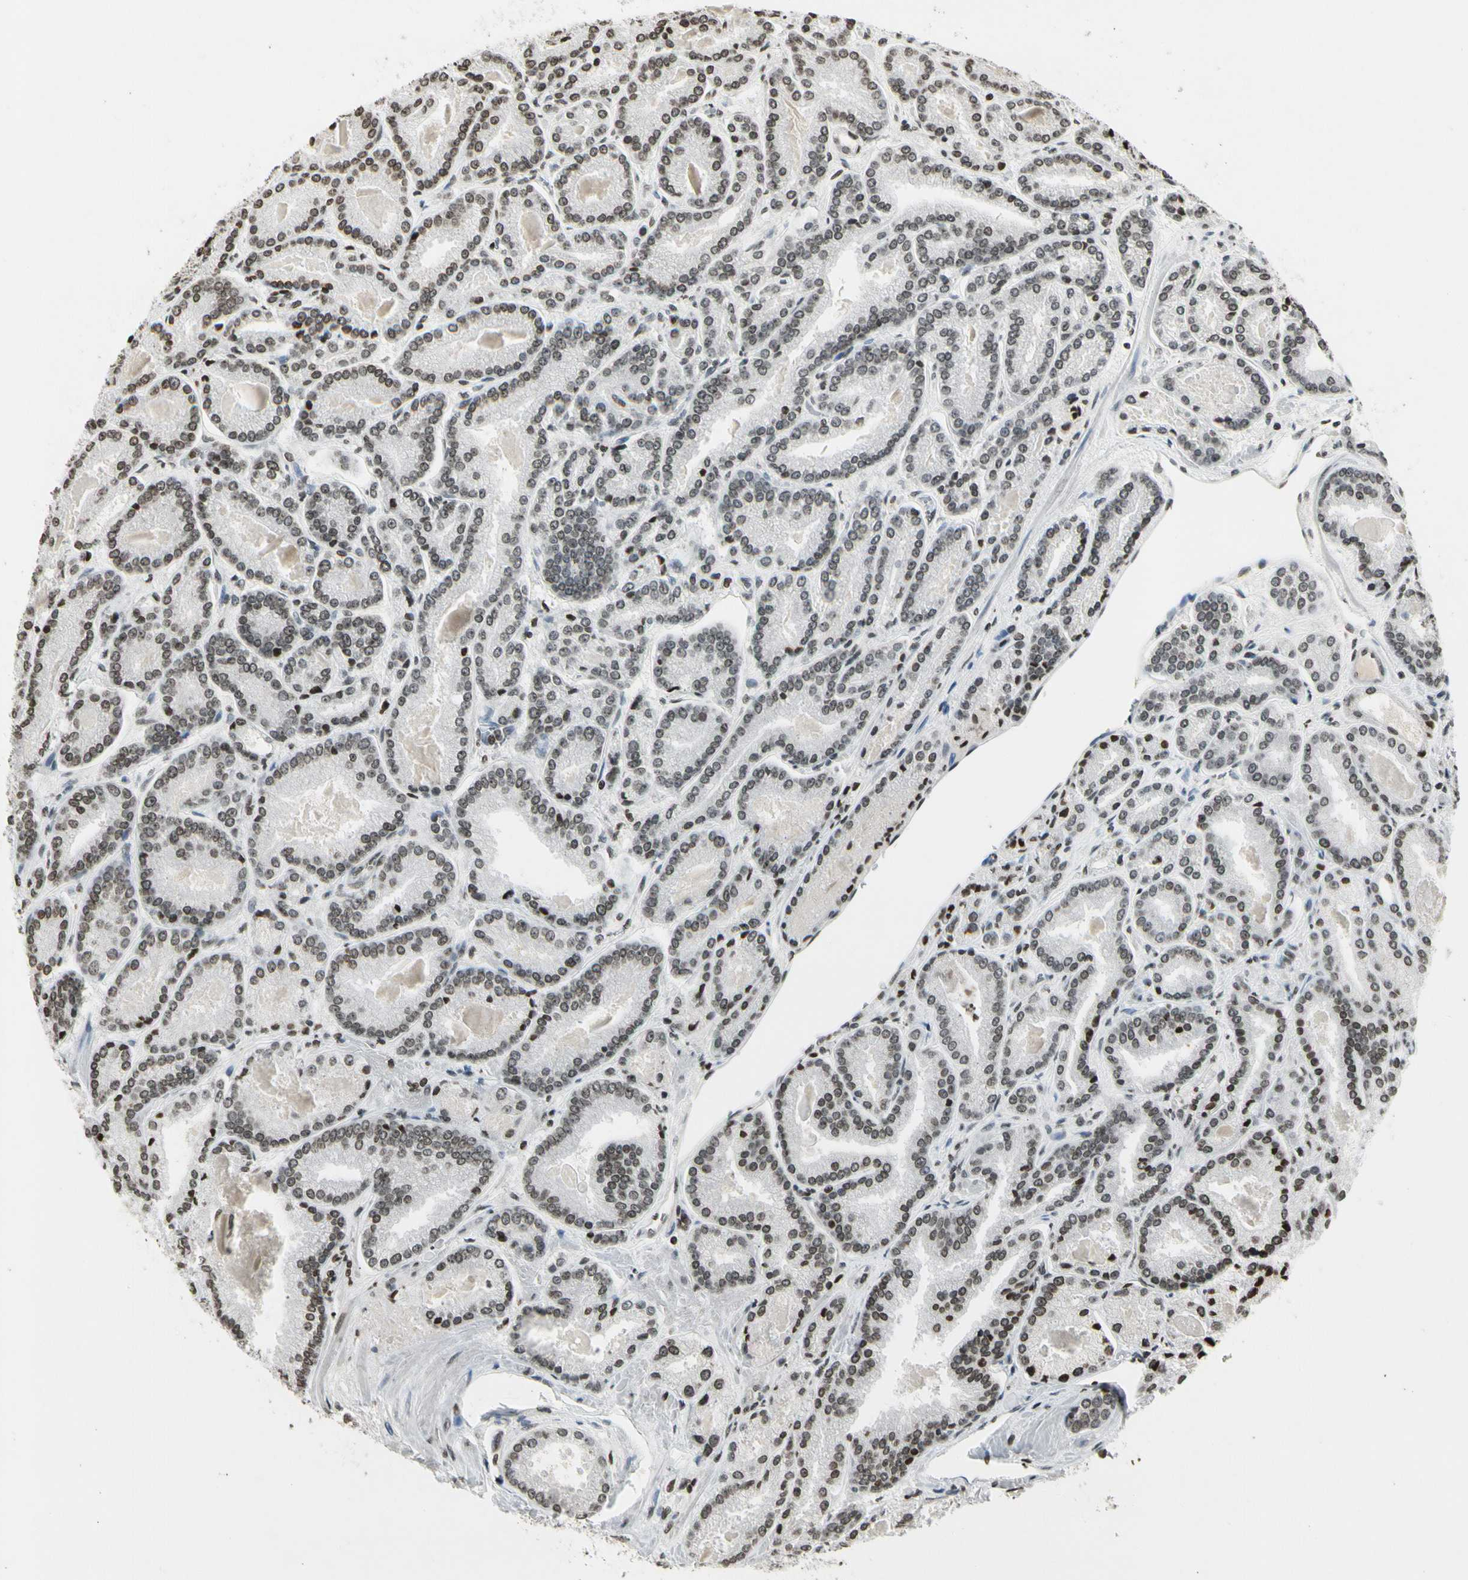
{"staining": {"intensity": "moderate", "quantity": "25%-75%", "location": "nuclear"}, "tissue": "prostate cancer", "cell_type": "Tumor cells", "image_type": "cancer", "snomed": [{"axis": "morphology", "description": "Adenocarcinoma, Low grade"}, {"axis": "topography", "description": "Prostate"}], "caption": "IHC (DAB (3,3'-diaminobenzidine)) staining of human prostate cancer exhibits moderate nuclear protein positivity in about 25%-75% of tumor cells. (IHC, brightfield microscopy, high magnification).", "gene": "RORA", "patient": {"sex": "male", "age": 59}}